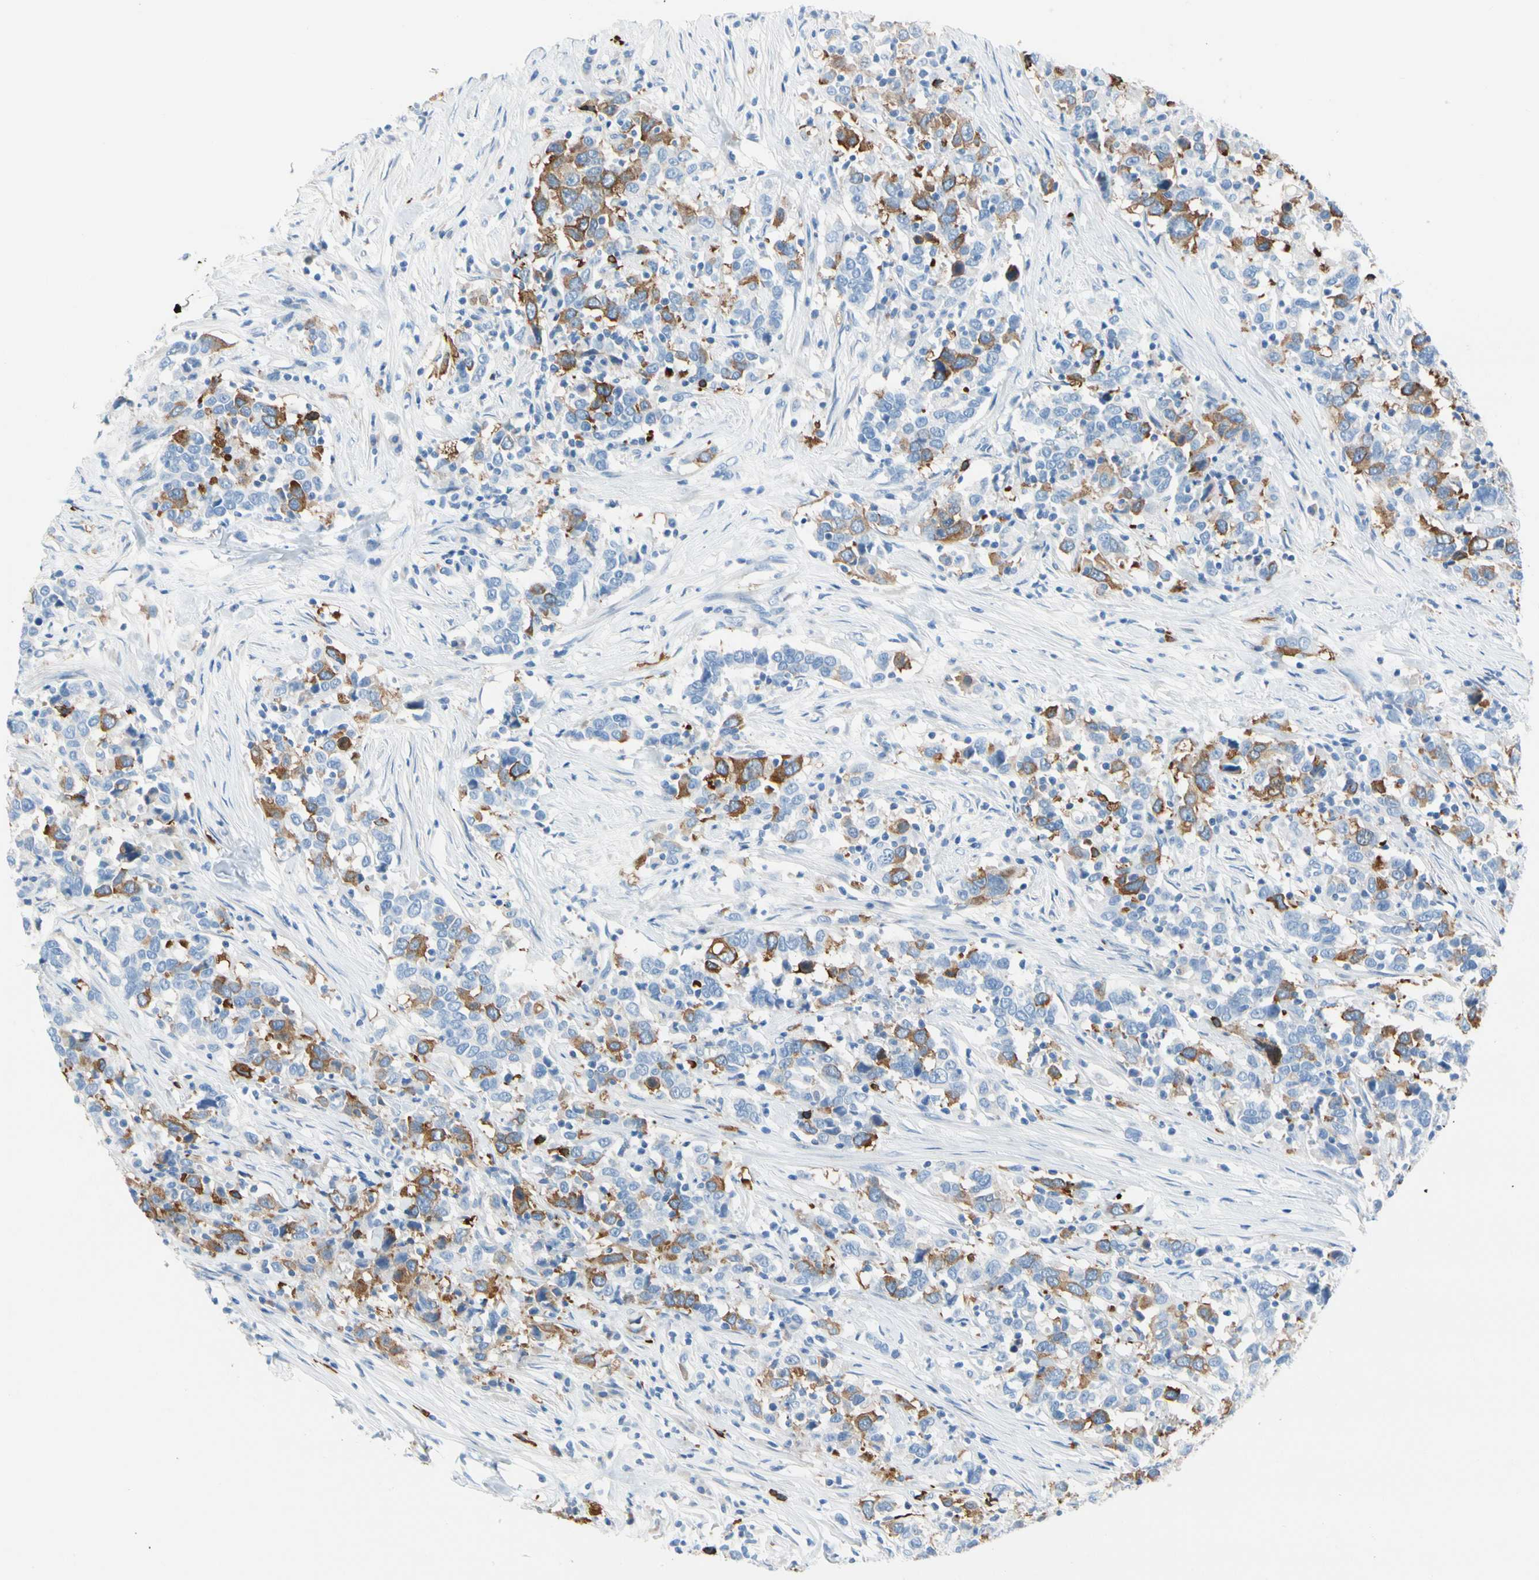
{"staining": {"intensity": "moderate", "quantity": "25%-75%", "location": "cytoplasmic/membranous"}, "tissue": "urothelial cancer", "cell_type": "Tumor cells", "image_type": "cancer", "snomed": [{"axis": "morphology", "description": "Urothelial carcinoma, High grade"}, {"axis": "topography", "description": "Urinary bladder"}], "caption": "High-grade urothelial carcinoma stained with DAB immunohistochemistry shows medium levels of moderate cytoplasmic/membranous expression in approximately 25%-75% of tumor cells. Using DAB (3,3'-diaminobenzidine) (brown) and hematoxylin (blue) stains, captured at high magnification using brightfield microscopy.", "gene": "TACC3", "patient": {"sex": "male", "age": 61}}